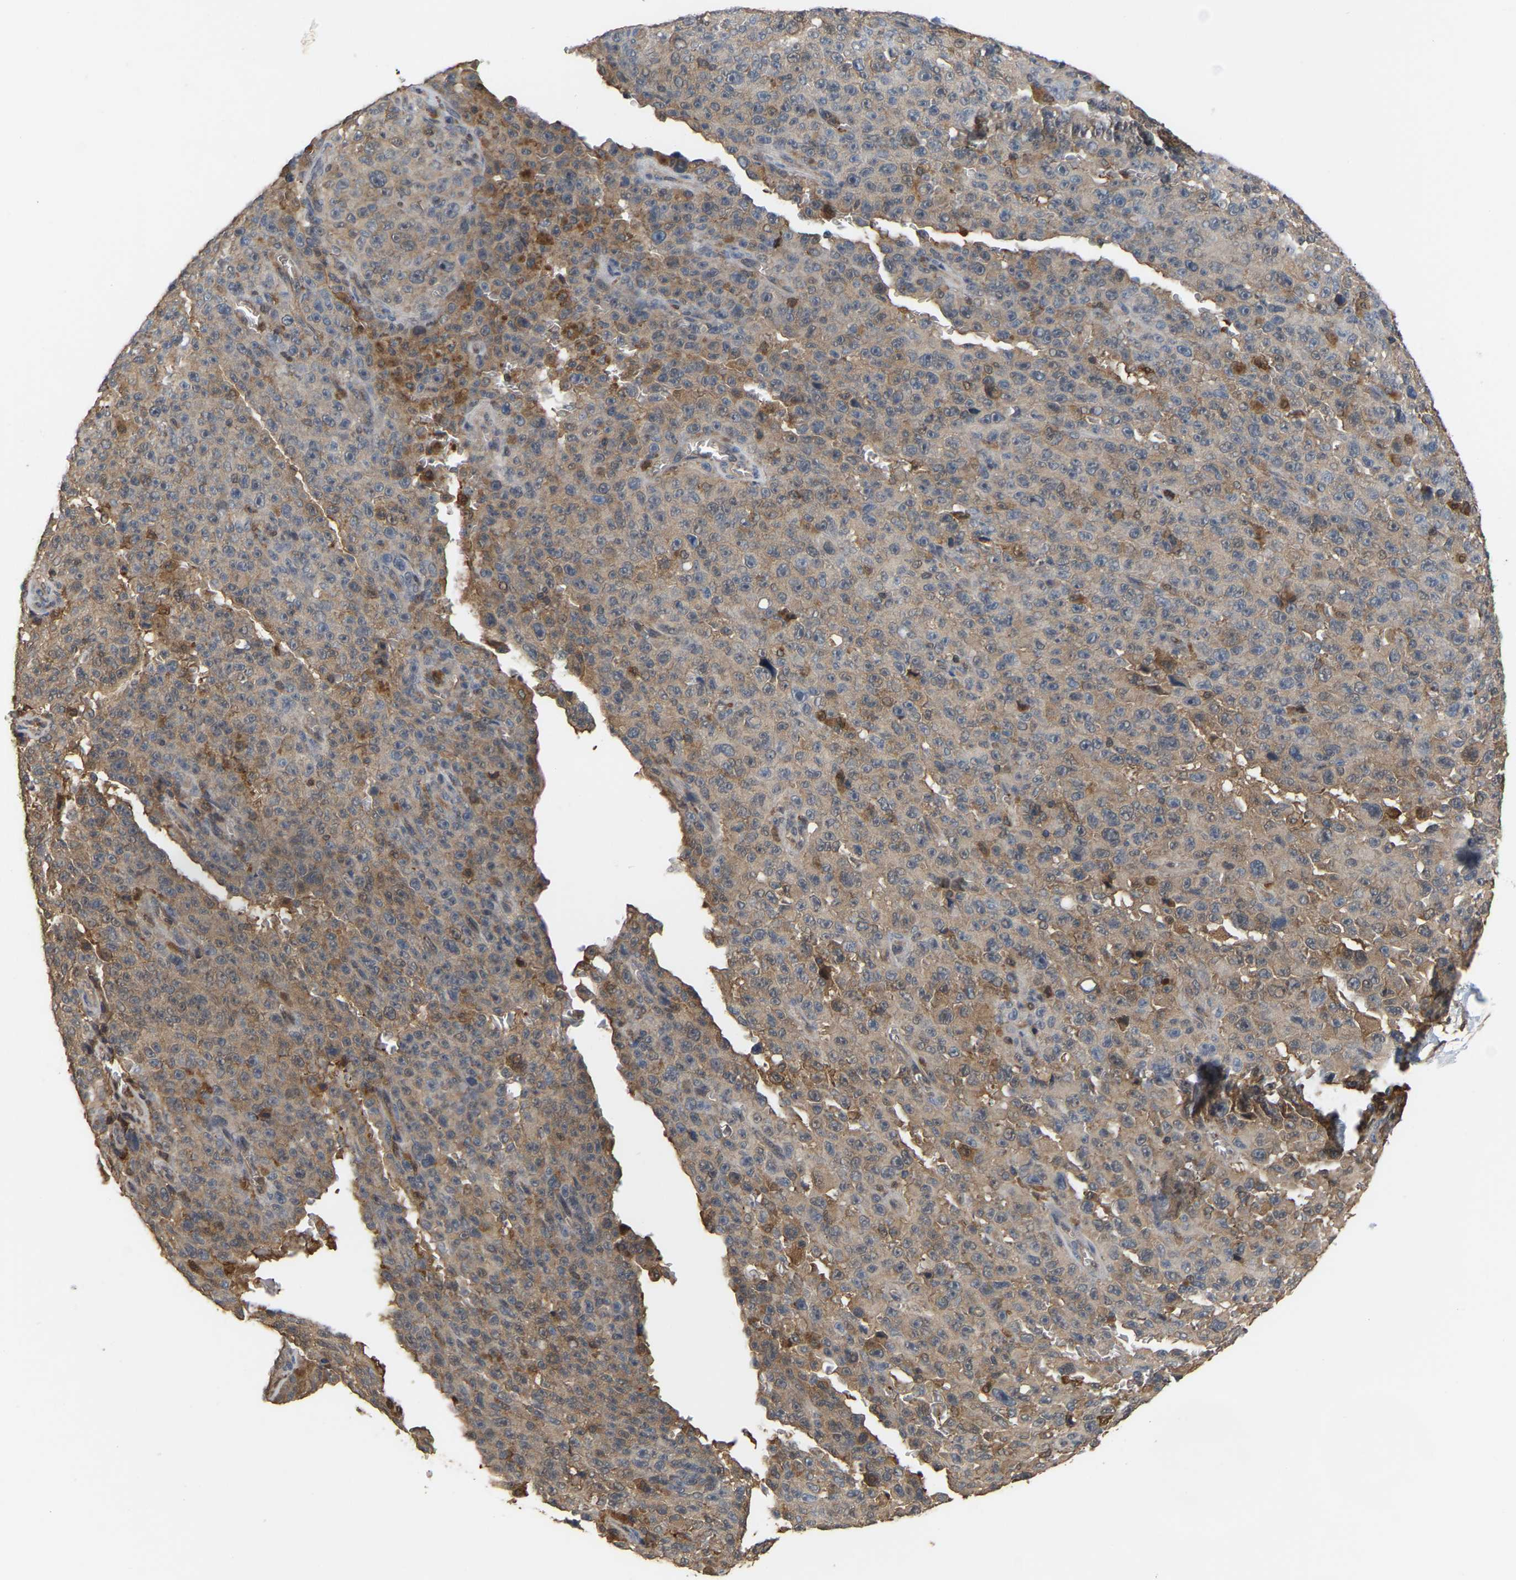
{"staining": {"intensity": "moderate", "quantity": "25%-75%", "location": "cytoplasmic/membranous"}, "tissue": "melanoma", "cell_type": "Tumor cells", "image_type": "cancer", "snomed": [{"axis": "morphology", "description": "Malignant melanoma, NOS"}, {"axis": "topography", "description": "Skin"}], "caption": "Protein staining shows moderate cytoplasmic/membranous positivity in about 25%-75% of tumor cells in melanoma.", "gene": "MTPN", "patient": {"sex": "female", "age": 82}}